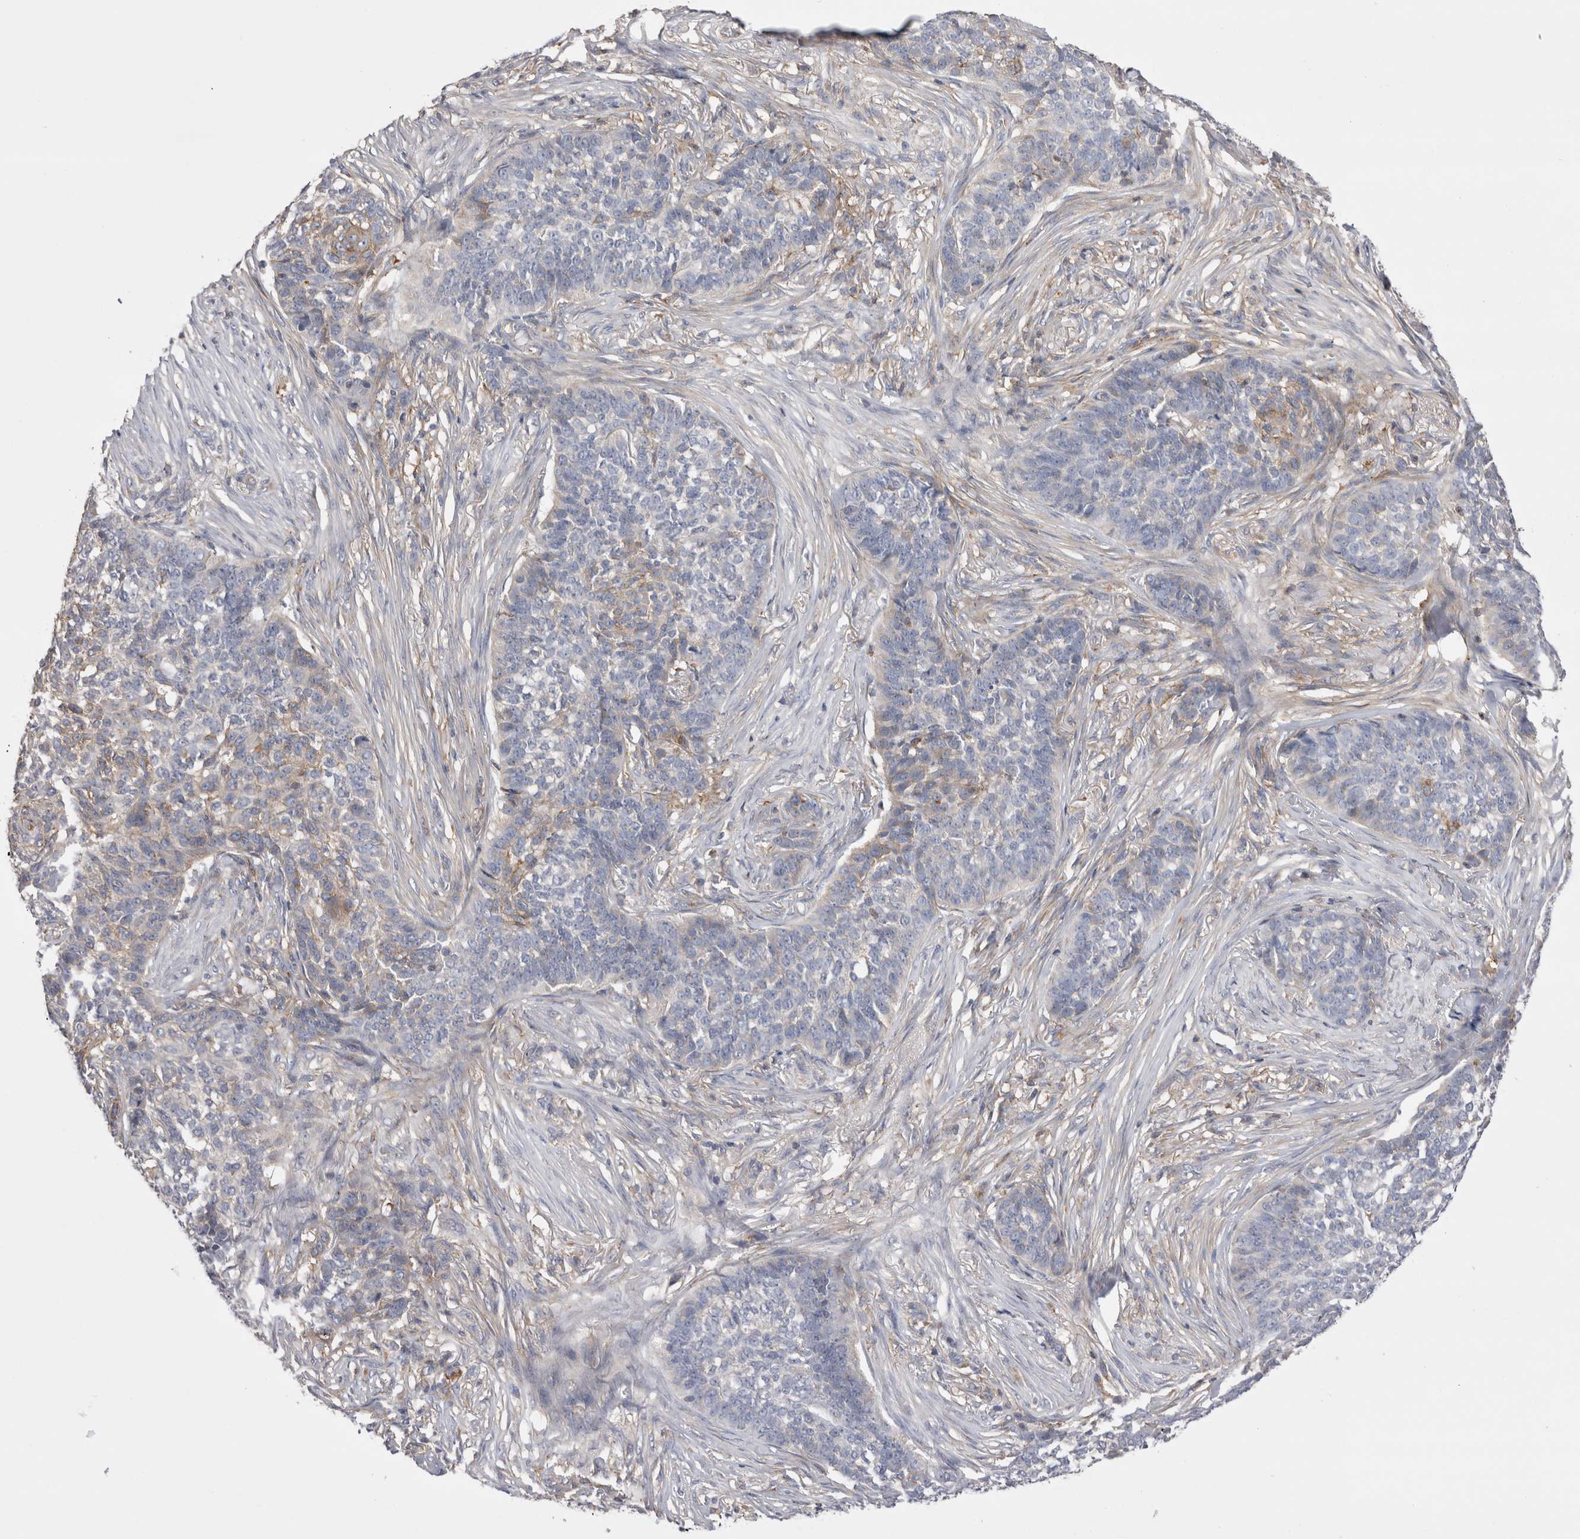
{"staining": {"intensity": "moderate", "quantity": "<25%", "location": "cytoplasmic/membranous"}, "tissue": "skin cancer", "cell_type": "Tumor cells", "image_type": "cancer", "snomed": [{"axis": "morphology", "description": "Basal cell carcinoma"}, {"axis": "topography", "description": "Skin"}], "caption": "DAB (3,3'-diaminobenzidine) immunohistochemical staining of skin cancer (basal cell carcinoma) shows moderate cytoplasmic/membranous protein expression in about <25% of tumor cells.", "gene": "RAB11FIP1", "patient": {"sex": "male", "age": 85}}